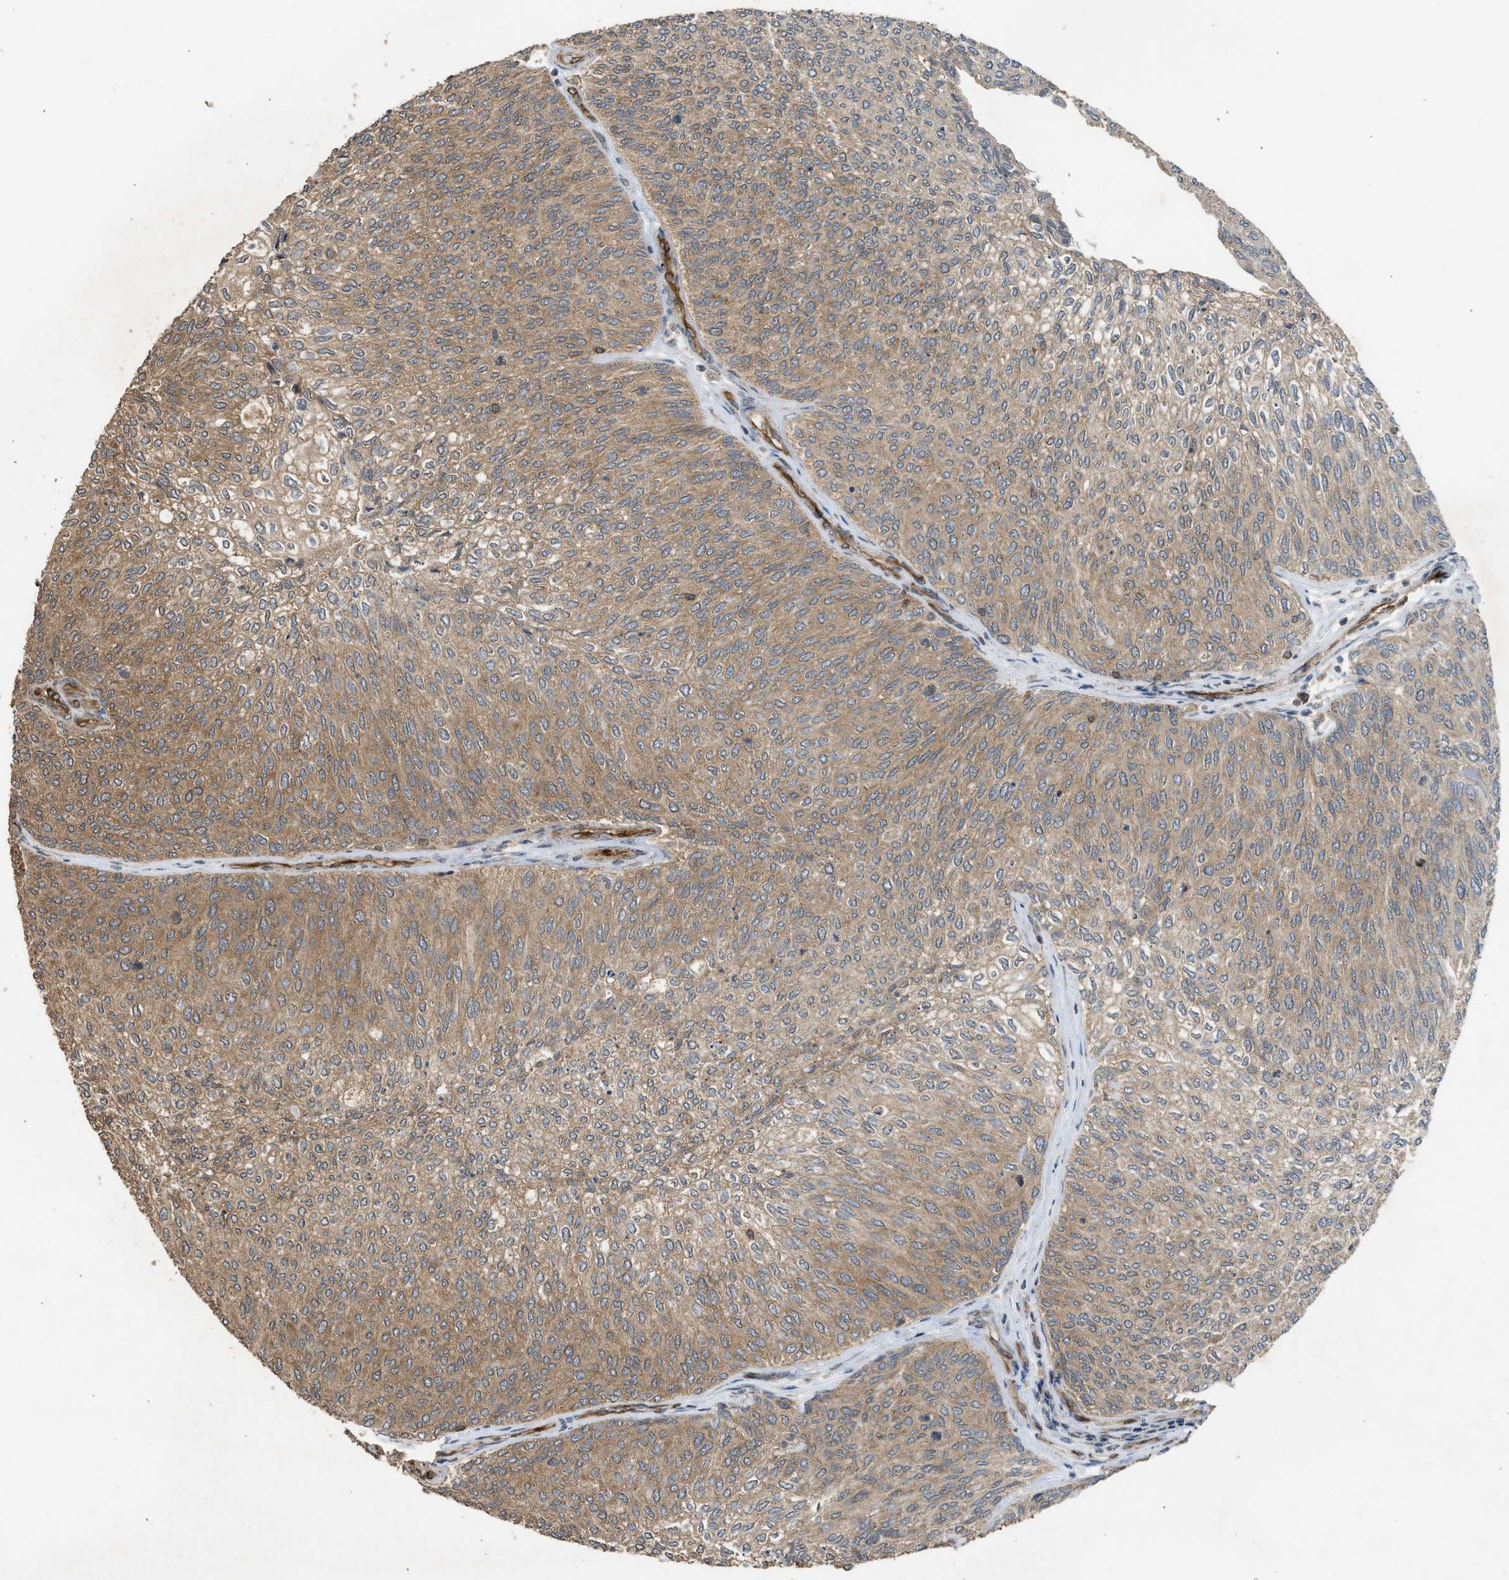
{"staining": {"intensity": "moderate", "quantity": ">75%", "location": "cytoplasmic/membranous"}, "tissue": "urothelial cancer", "cell_type": "Tumor cells", "image_type": "cancer", "snomed": [{"axis": "morphology", "description": "Urothelial carcinoma, Low grade"}, {"axis": "topography", "description": "Urinary bladder"}], "caption": "A high-resolution histopathology image shows immunohistochemistry (IHC) staining of low-grade urothelial carcinoma, which shows moderate cytoplasmic/membranous expression in approximately >75% of tumor cells.", "gene": "HIP1R", "patient": {"sex": "female", "age": 79}}